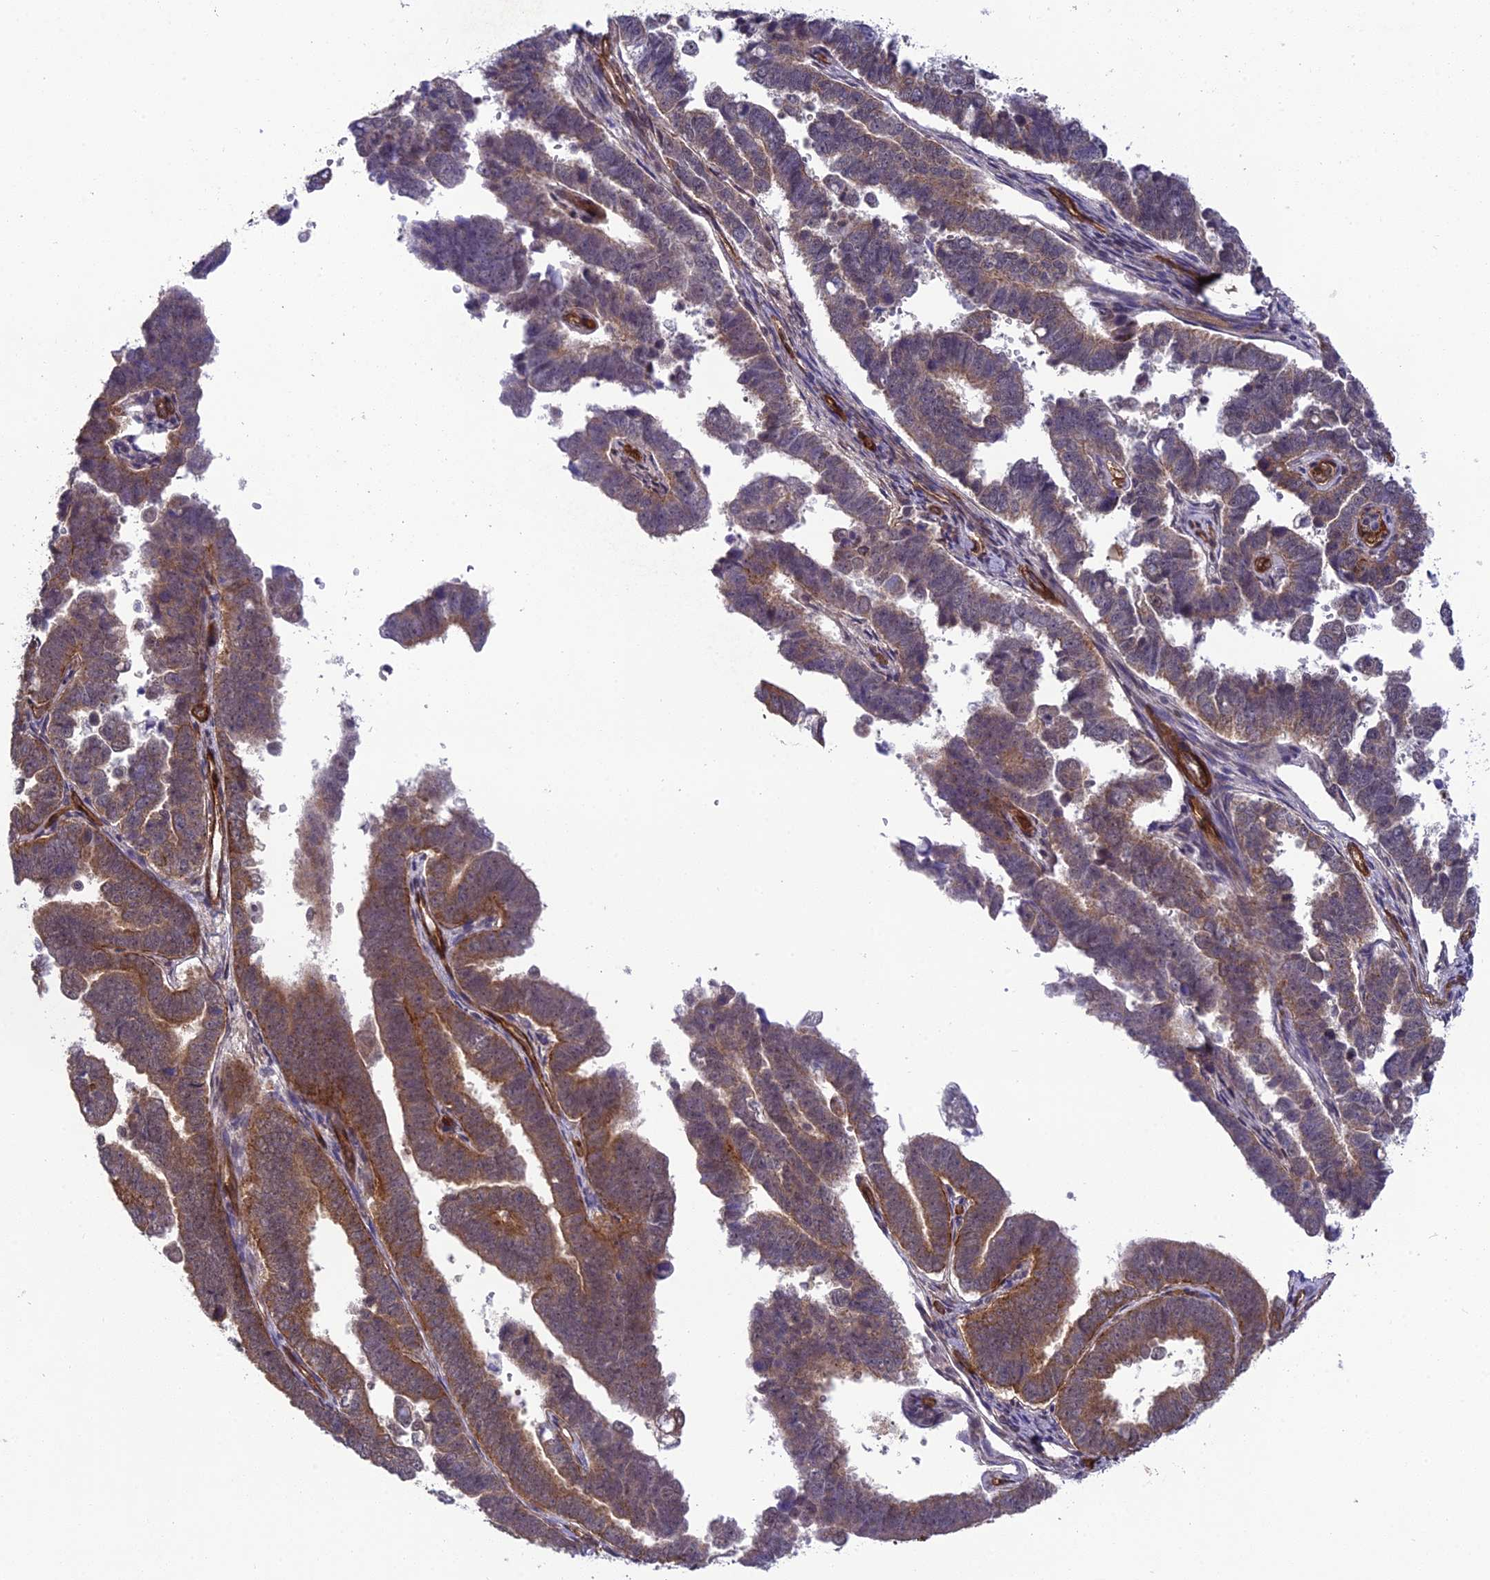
{"staining": {"intensity": "moderate", "quantity": "25%-75%", "location": "cytoplasmic/membranous"}, "tissue": "endometrial cancer", "cell_type": "Tumor cells", "image_type": "cancer", "snomed": [{"axis": "morphology", "description": "Adenocarcinoma, NOS"}, {"axis": "topography", "description": "Endometrium"}], "caption": "Immunohistochemistry (IHC) histopathology image of neoplastic tissue: human endometrial cancer (adenocarcinoma) stained using immunohistochemistry (IHC) displays medium levels of moderate protein expression localized specifically in the cytoplasmic/membranous of tumor cells, appearing as a cytoplasmic/membranous brown color.", "gene": "TNS1", "patient": {"sex": "female", "age": 75}}